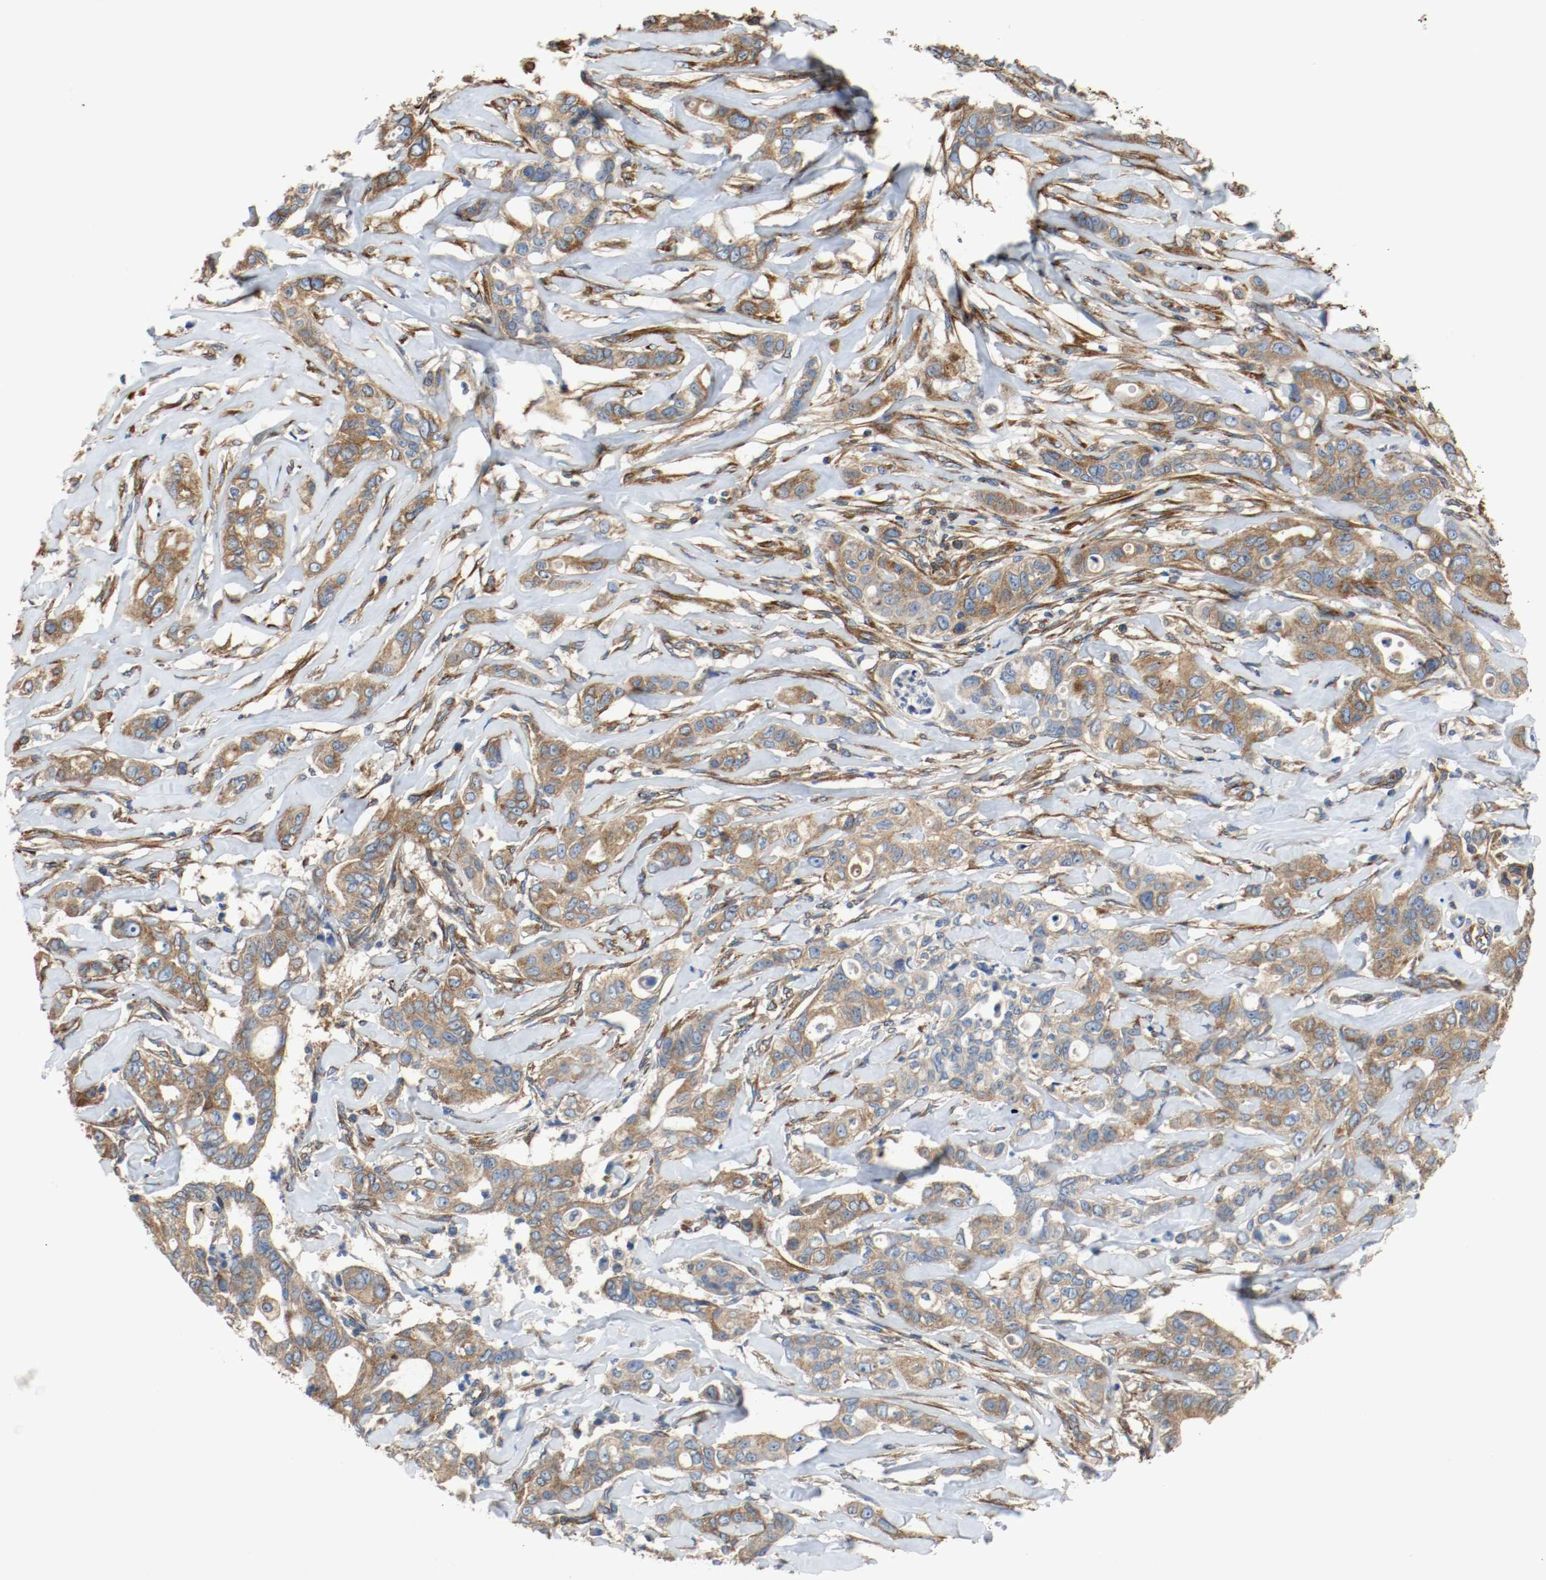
{"staining": {"intensity": "strong", "quantity": ">75%", "location": "cytoplasmic/membranous"}, "tissue": "liver cancer", "cell_type": "Tumor cells", "image_type": "cancer", "snomed": [{"axis": "morphology", "description": "Cholangiocarcinoma"}, {"axis": "topography", "description": "Liver"}], "caption": "A brown stain labels strong cytoplasmic/membranous positivity of a protein in human liver cholangiocarcinoma tumor cells. (Stains: DAB in brown, nuclei in blue, Microscopy: brightfield microscopy at high magnification).", "gene": "TUBA3D", "patient": {"sex": "female", "age": 67}}